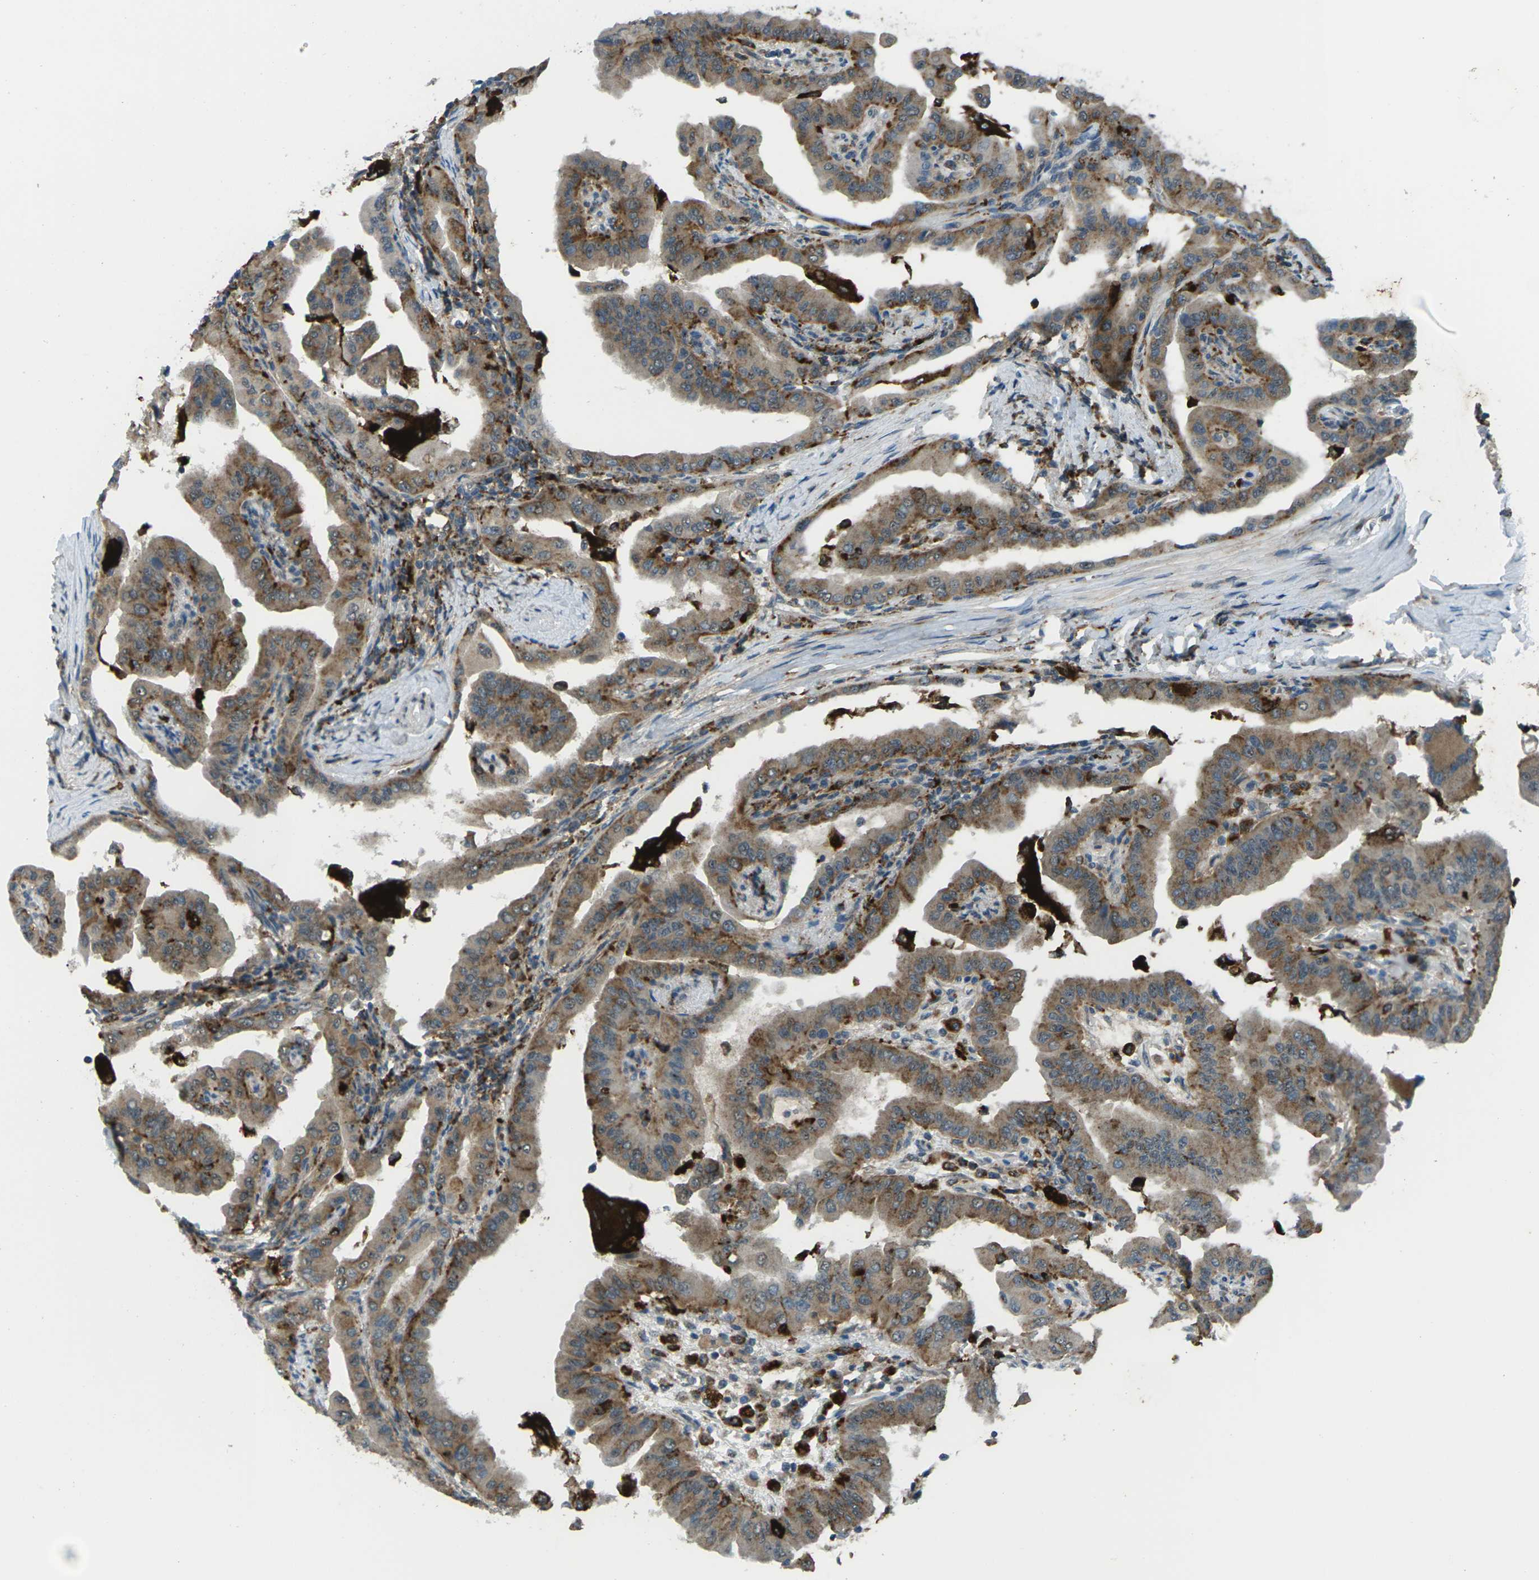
{"staining": {"intensity": "moderate", "quantity": ">75%", "location": "cytoplasmic/membranous"}, "tissue": "thyroid cancer", "cell_type": "Tumor cells", "image_type": "cancer", "snomed": [{"axis": "morphology", "description": "Papillary adenocarcinoma, NOS"}, {"axis": "topography", "description": "Thyroid gland"}], "caption": "Human thyroid cancer stained with a brown dye demonstrates moderate cytoplasmic/membranous positive positivity in about >75% of tumor cells.", "gene": "SLC31A2", "patient": {"sex": "male", "age": 33}}